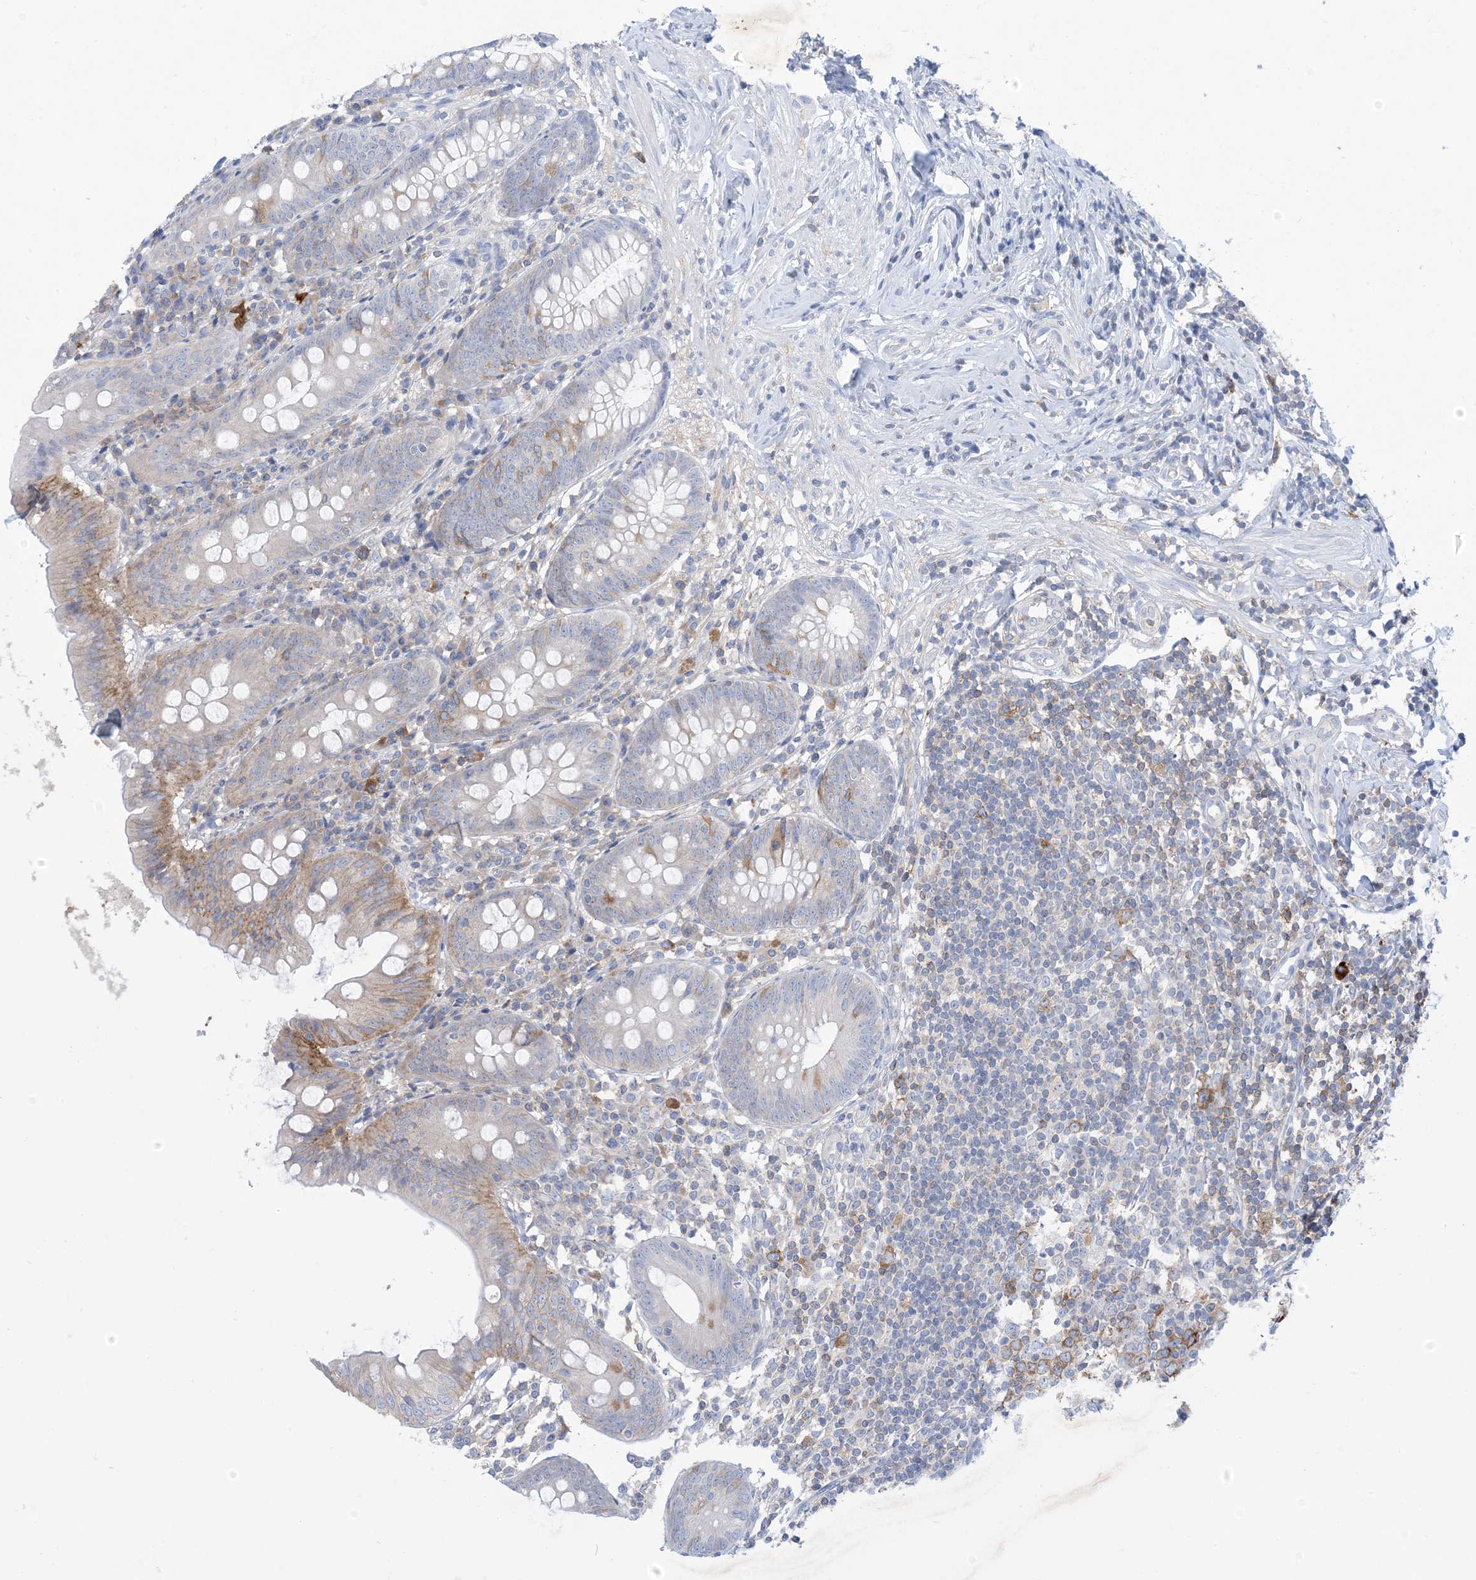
{"staining": {"intensity": "moderate", "quantity": "<25%", "location": "cytoplasmic/membranous"}, "tissue": "appendix", "cell_type": "Glandular cells", "image_type": "normal", "snomed": [{"axis": "morphology", "description": "Normal tissue, NOS"}, {"axis": "topography", "description": "Appendix"}], "caption": "A brown stain highlights moderate cytoplasmic/membranous positivity of a protein in glandular cells of normal appendix. The staining is performed using DAB brown chromogen to label protein expression. The nuclei are counter-stained blue using hematoxylin.", "gene": "AOC1", "patient": {"sex": "female", "age": 54}}